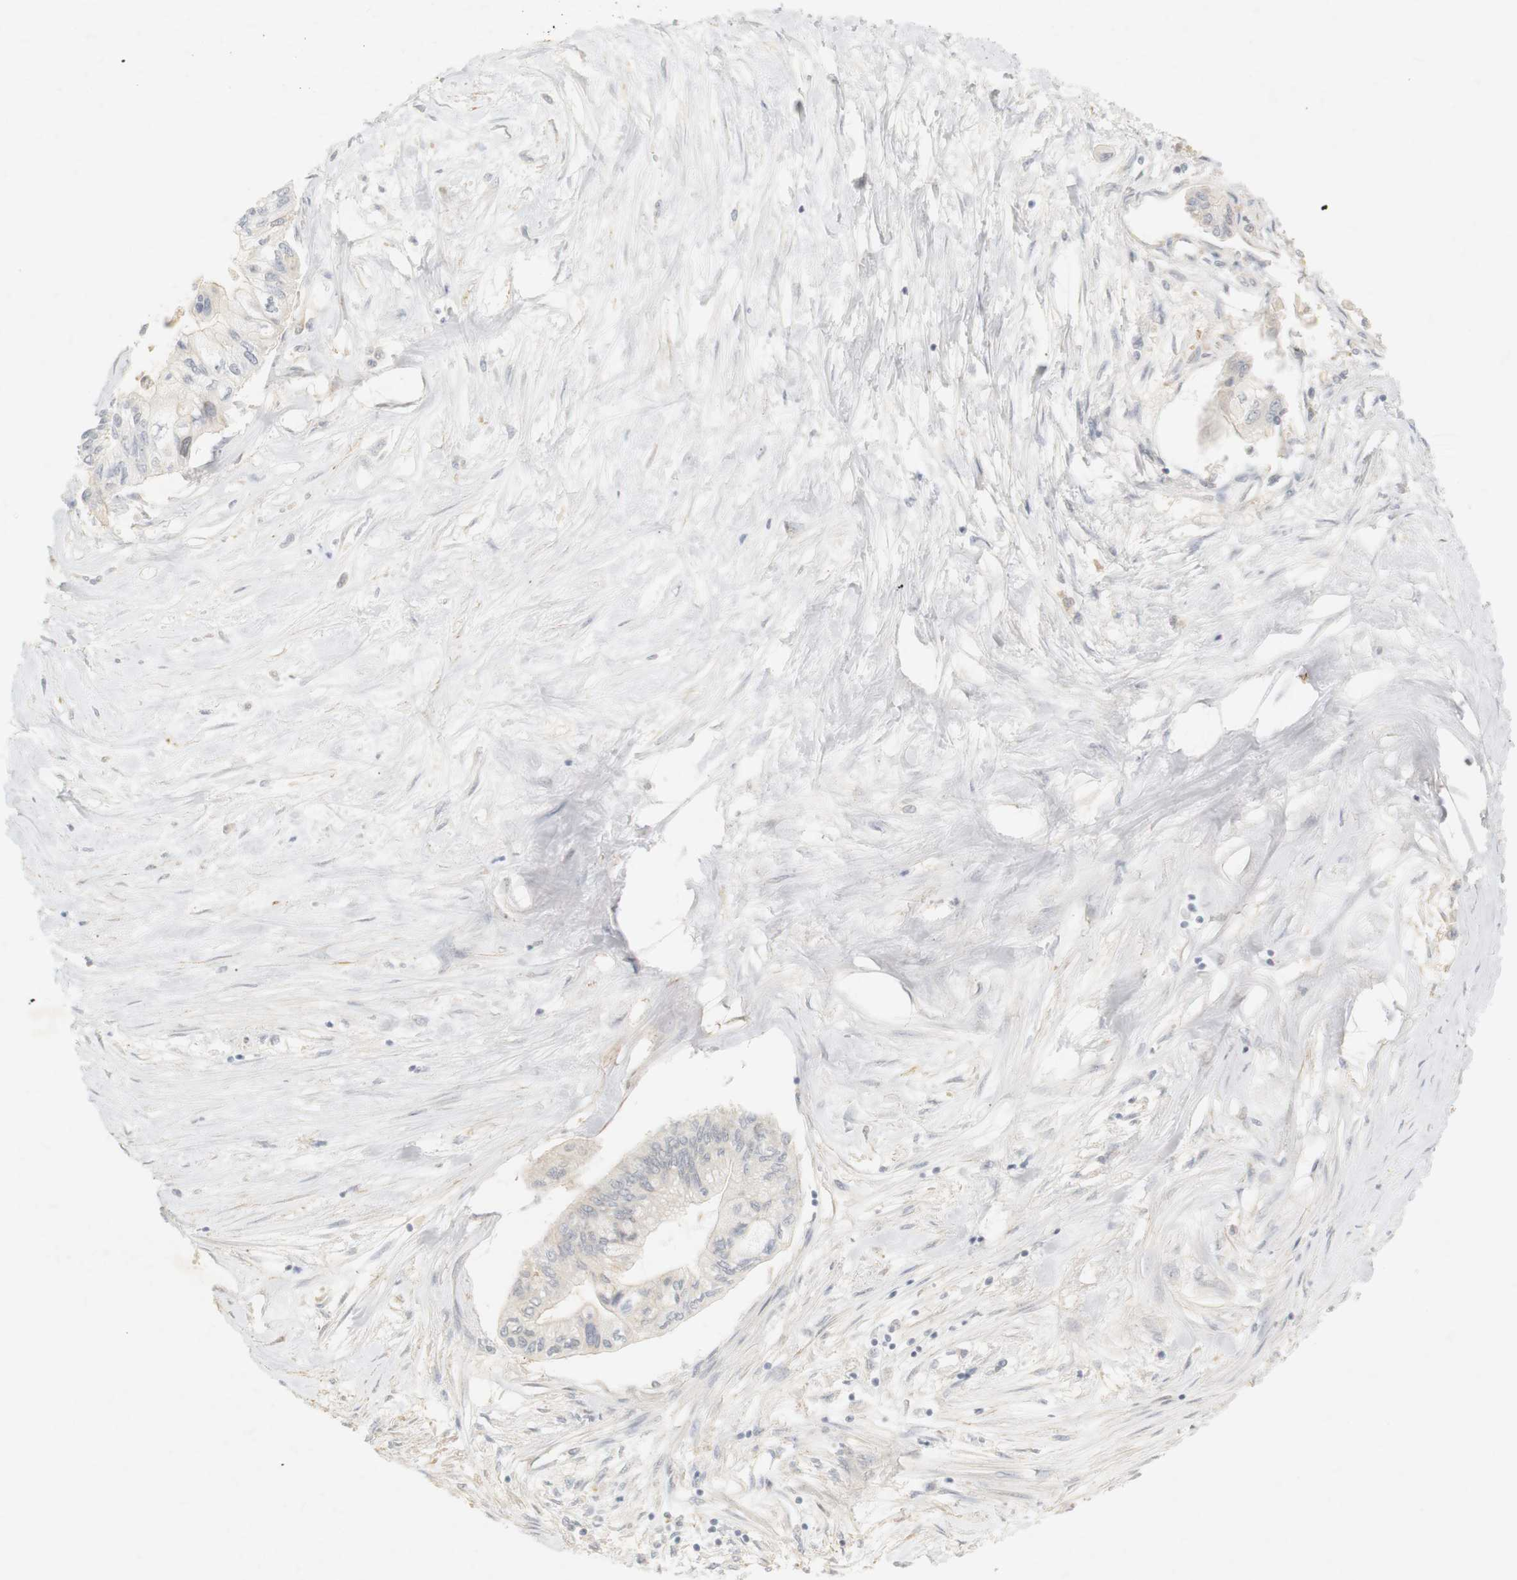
{"staining": {"intensity": "negative", "quantity": "none", "location": "none"}, "tissue": "pancreatic cancer", "cell_type": "Tumor cells", "image_type": "cancer", "snomed": [{"axis": "morphology", "description": "Adenocarcinoma, NOS"}, {"axis": "topography", "description": "Pancreas"}], "caption": "High power microscopy photomicrograph of an immunohistochemistry (IHC) photomicrograph of pancreatic adenocarcinoma, revealing no significant expression in tumor cells. (DAB (3,3'-diaminobenzidine) immunohistochemistry visualized using brightfield microscopy, high magnification).", "gene": "RTN3", "patient": {"sex": "female", "age": 77}}